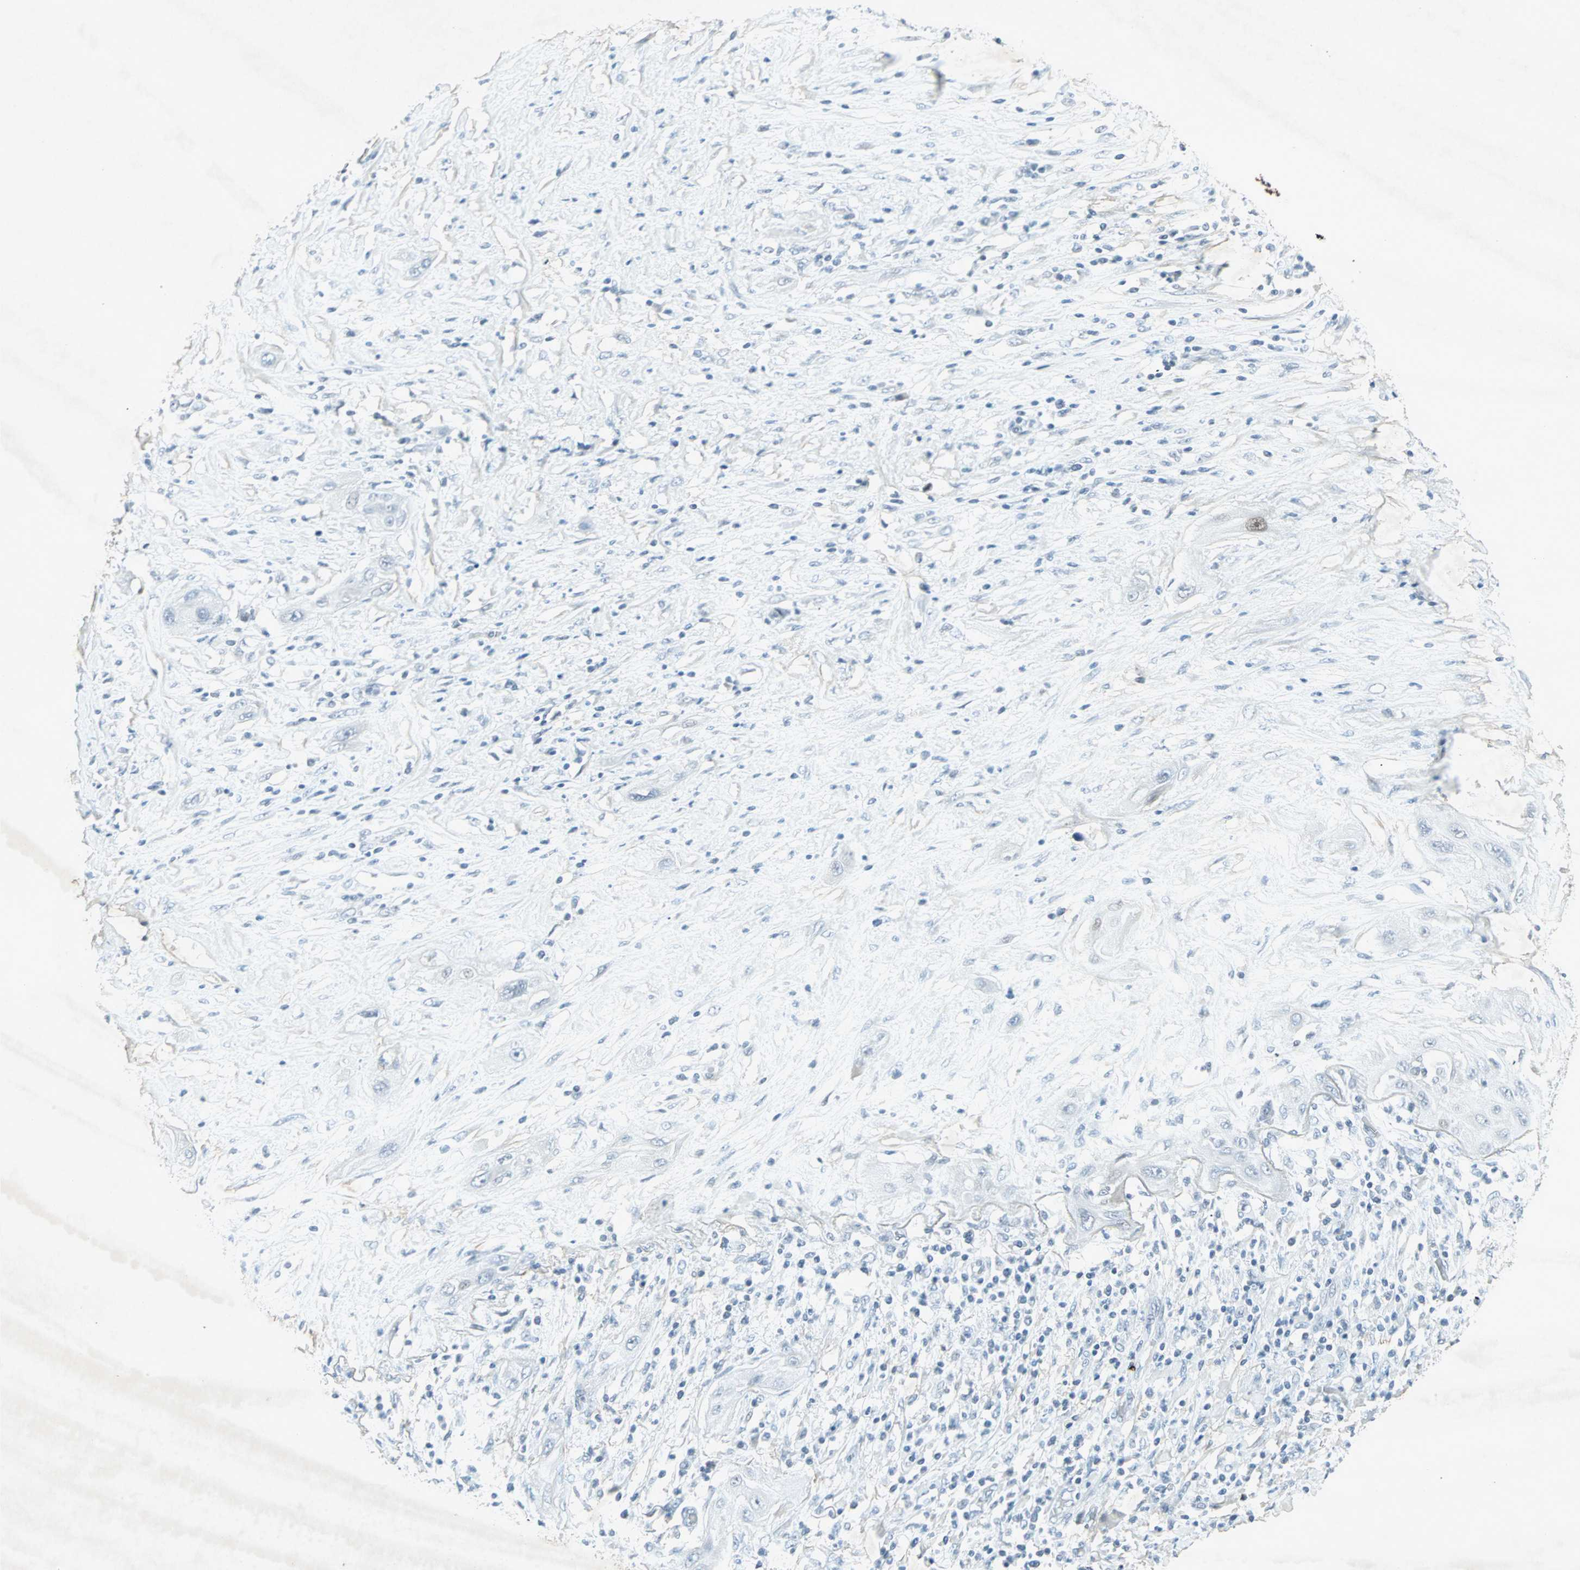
{"staining": {"intensity": "negative", "quantity": "none", "location": "none"}, "tissue": "lung cancer", "cell_type": "Tumor cells", "image_type": "cancer", "snomed": [{"axis": "morphology", "description": "Squamous cell carcinoma, NOS"}, {"axis": "topography", "description": "Lung"}], "caption": "There is no significant positivity in tumor cells of lung cancer.", "gene": "LANCL3", "patient": {"sex": "female", "age": 47}}